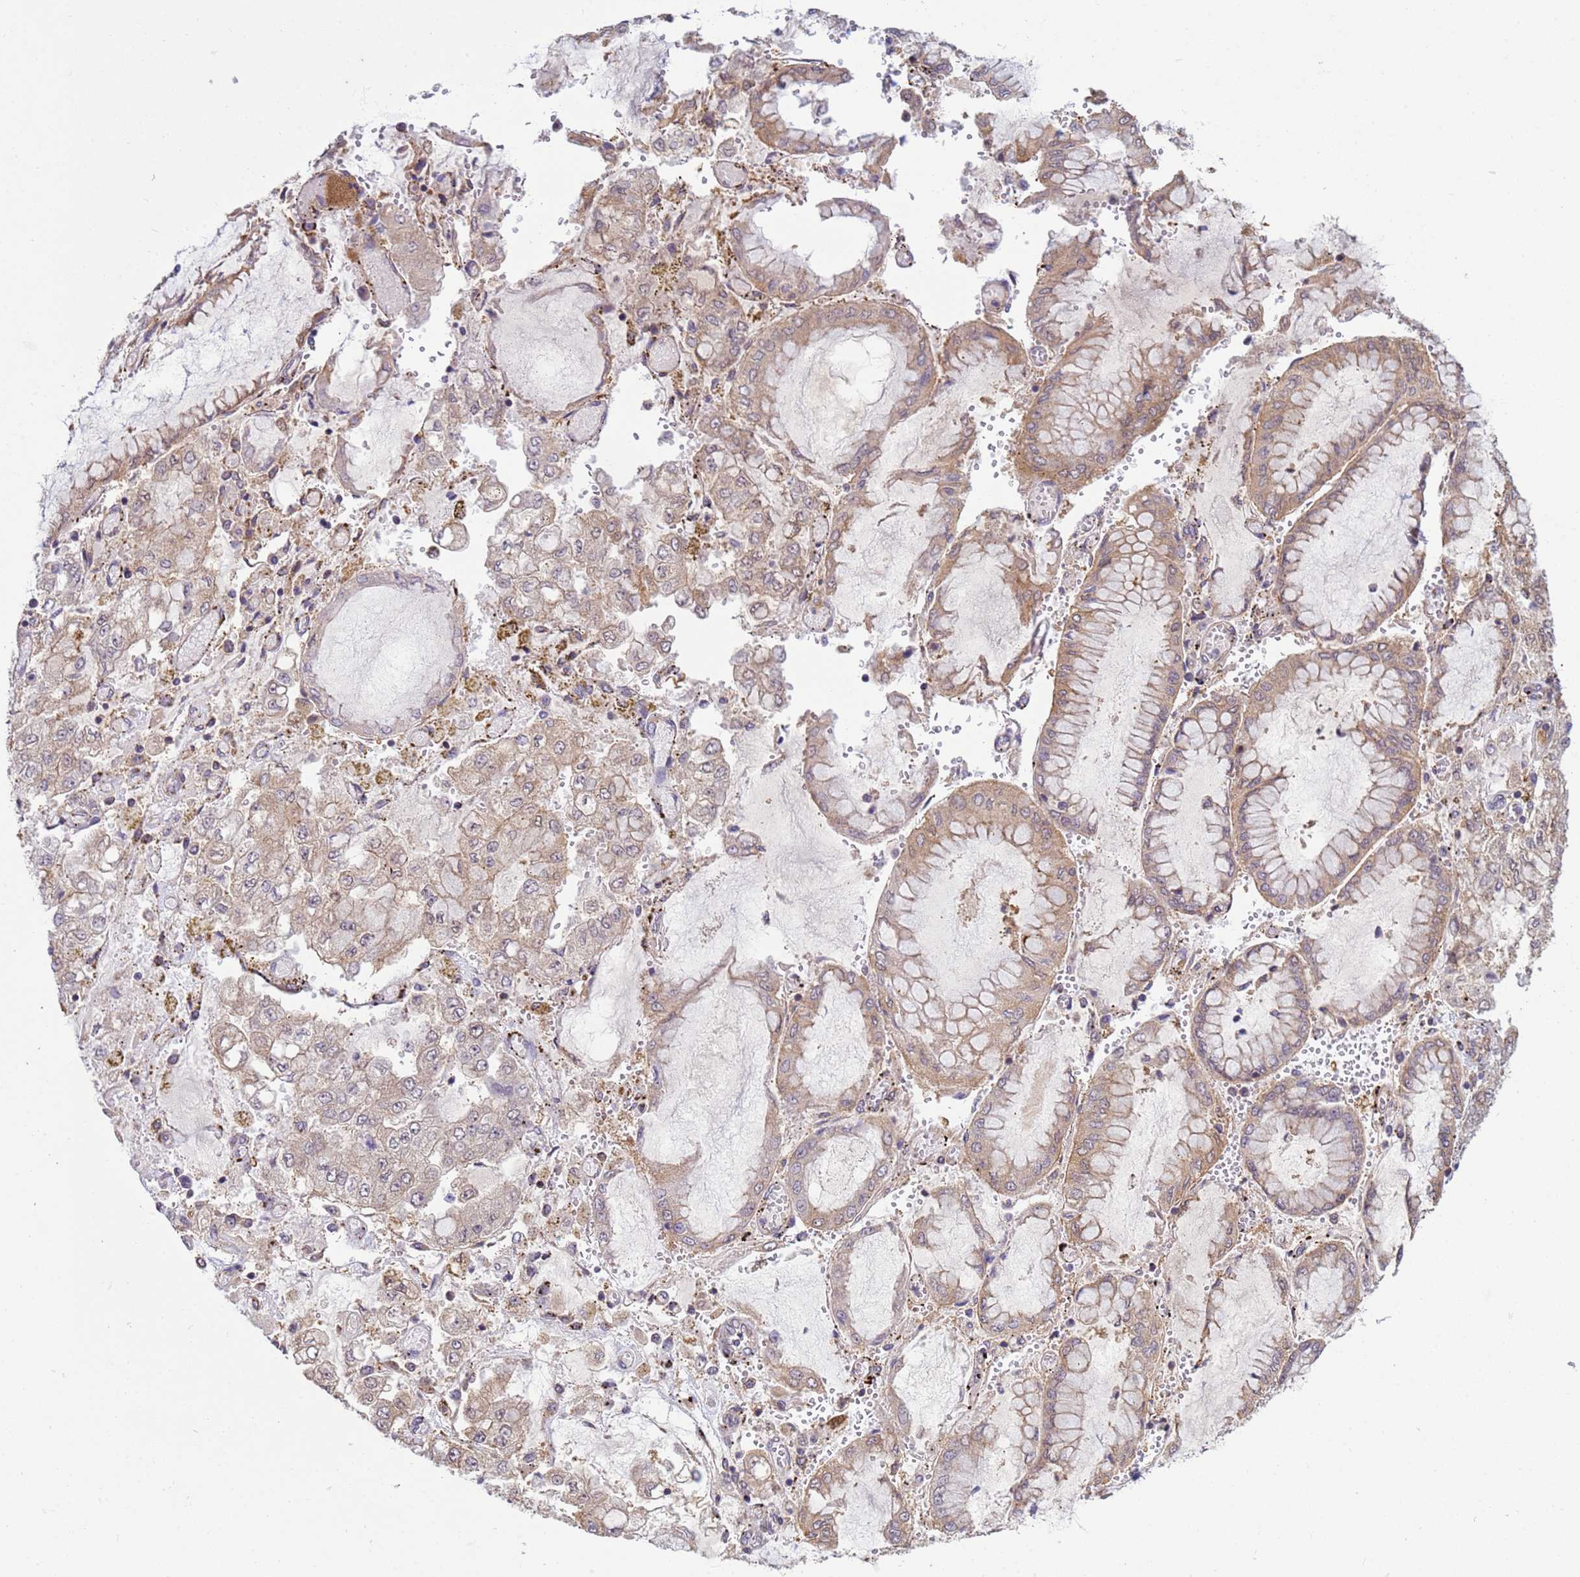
{"staining": {"intensity": "weak", "quantity": "25%-75%", "location": "cytoplasmic/membranous"}, "tissue": "stomach cancer", "cell_type": "Tumor cells", "image_type": "cancer", "snomed": [{"axis": "morphology", "description": "Adenocarcinoma, NOS"}, {"axis": "topography", "description": "Stomach"}], "caption": "Adenocarcinoma (stomach) stained with a protein marker exhibits weak staining in tumor cells.", "gene": "NPEPPS", "patient": {"sex": "male", "age": 76}}